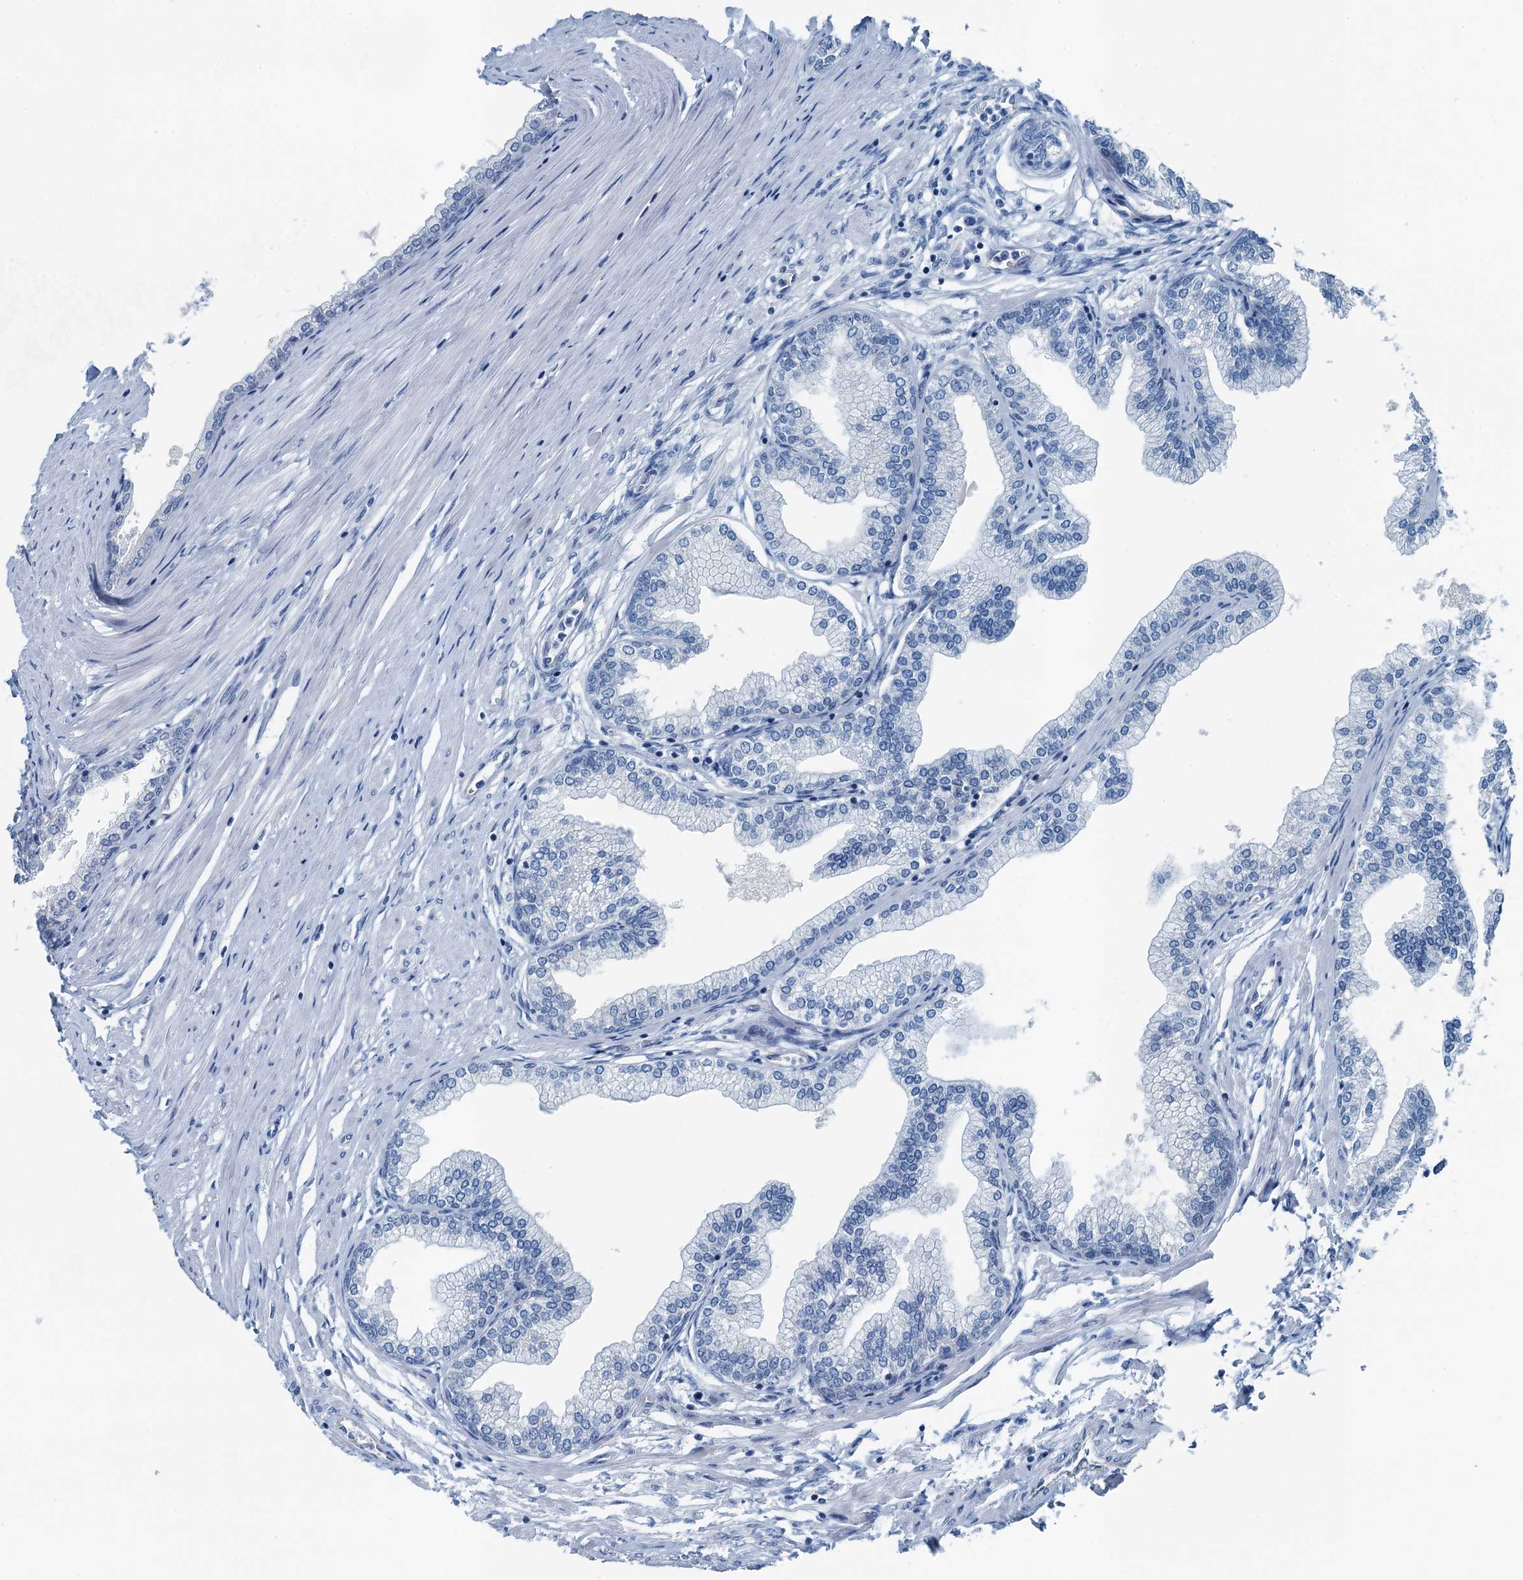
{"staining": {"intensity": "negative", "quantity": "none", "location": "none"}, "tissue": "prostate", "cell_type": "Glandular cells", "image_type": "normal", "snomed": [{"axis": "morphology", "description": "Normal tissue, NOS"}, {"axis": "morphology", "description": "Urothelial carcinoma, Low grade"}, {"axis": "topography", "description": "Urinary bladder"}, {"axis": "topography", "description": "Prostate"}], "caption": "Prostate stained for a protein using immunohistochemistry reveals no expression glandular cells.", "gene": "GFOD2", "patient": {"sex": "male", "age": 60}}